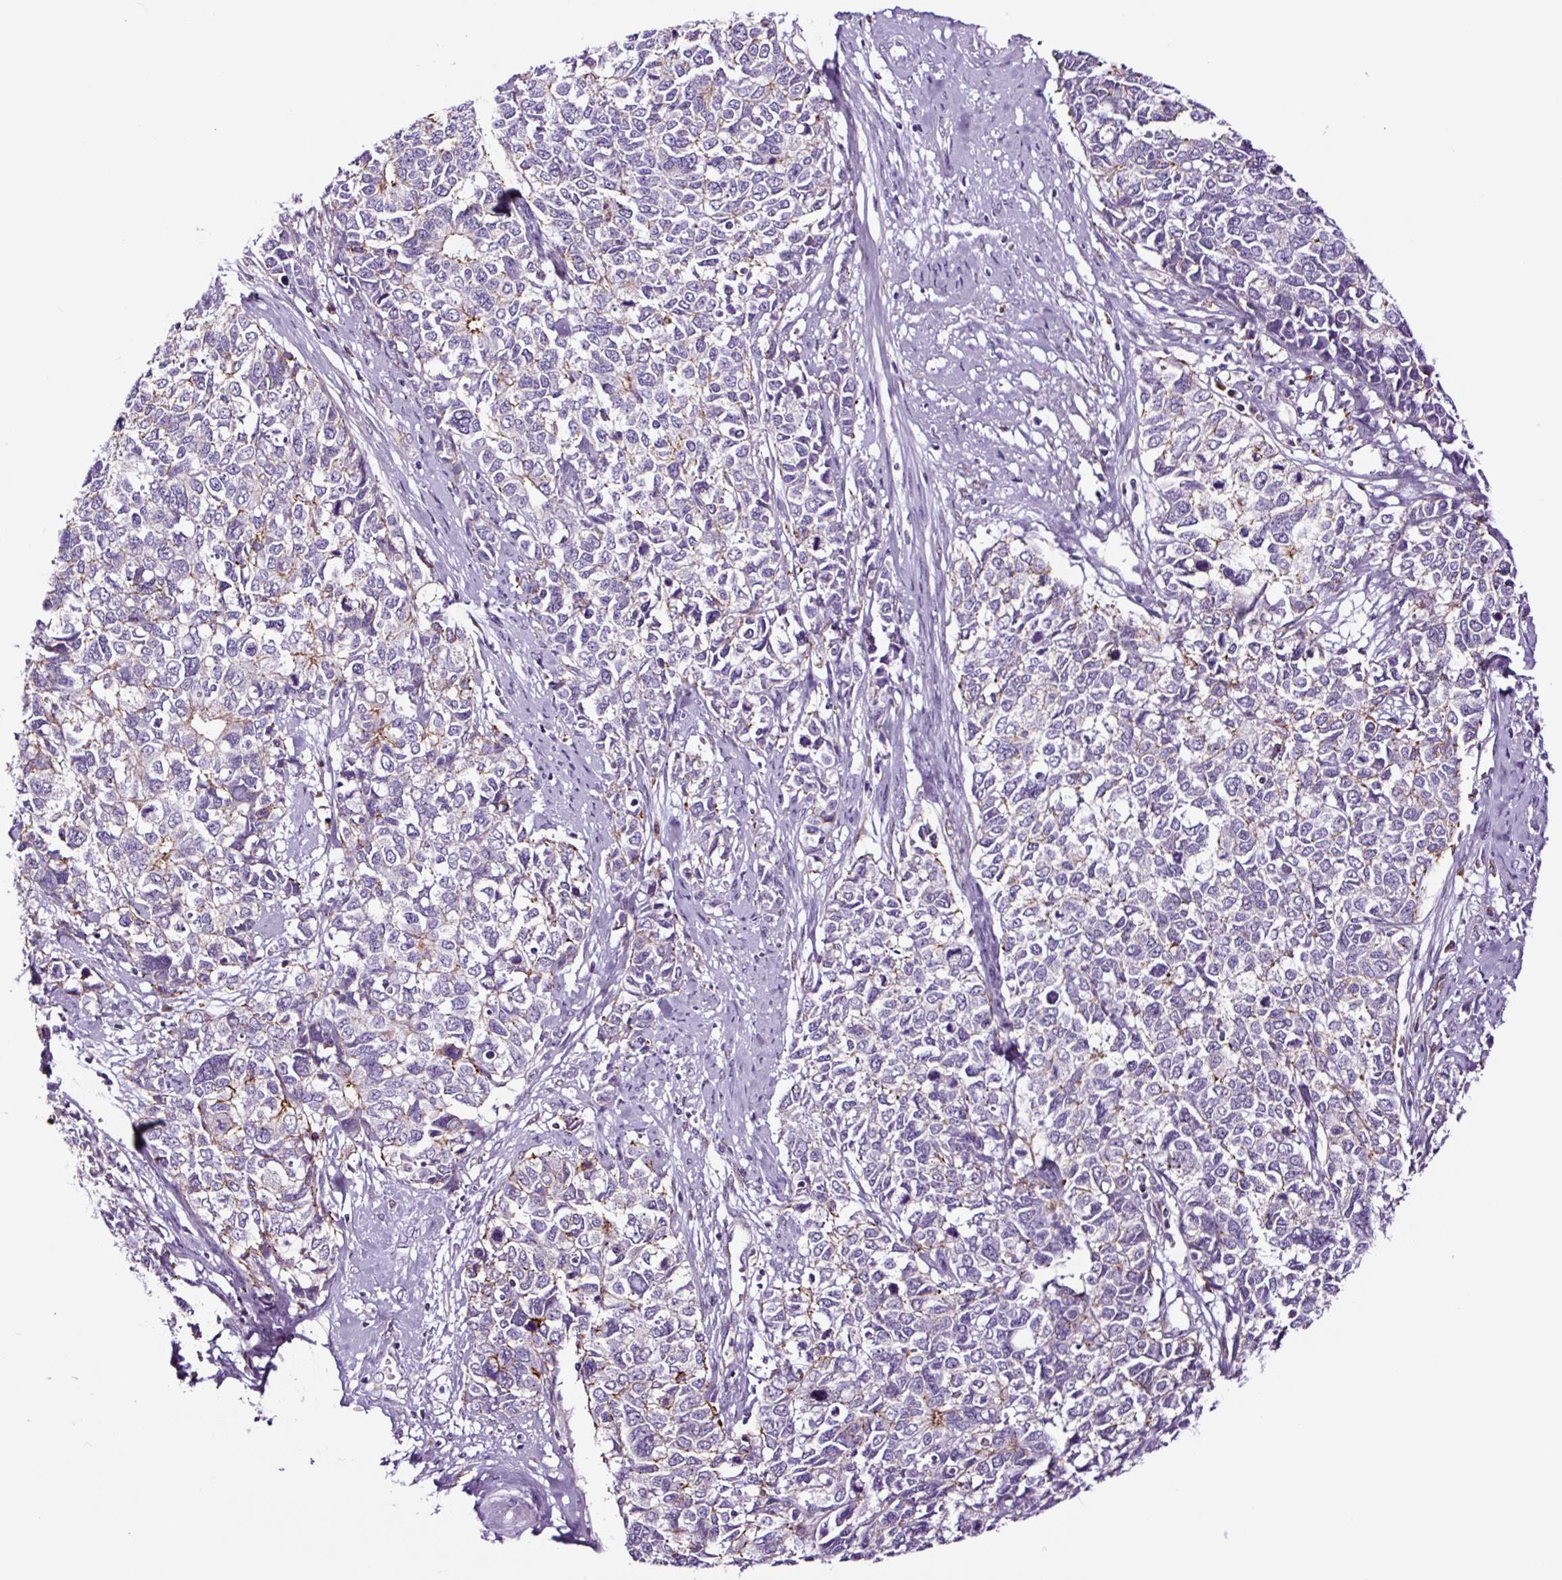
{"staining": {"intensity": "moderate", "quantity": "<25%", "location": "cytoplasmic/membranous"}, "tissue": "cervical cancer", "cell_type": "Tumor cells", "image_type": "cancer", "snomed": [{"axis": "morphology", "description": "Adenocarcinoma, NOS"}, {"axis": "topography", "description": "Cervix"}], "caption": "Tumor cells demonstrate moderate cytoplasmic/membranous expression in approximately <25% of cells in cervical cancer (adenocarcinoma).", "gene": "TAFA3", "patient": {"sex": "female", "age": 63}}